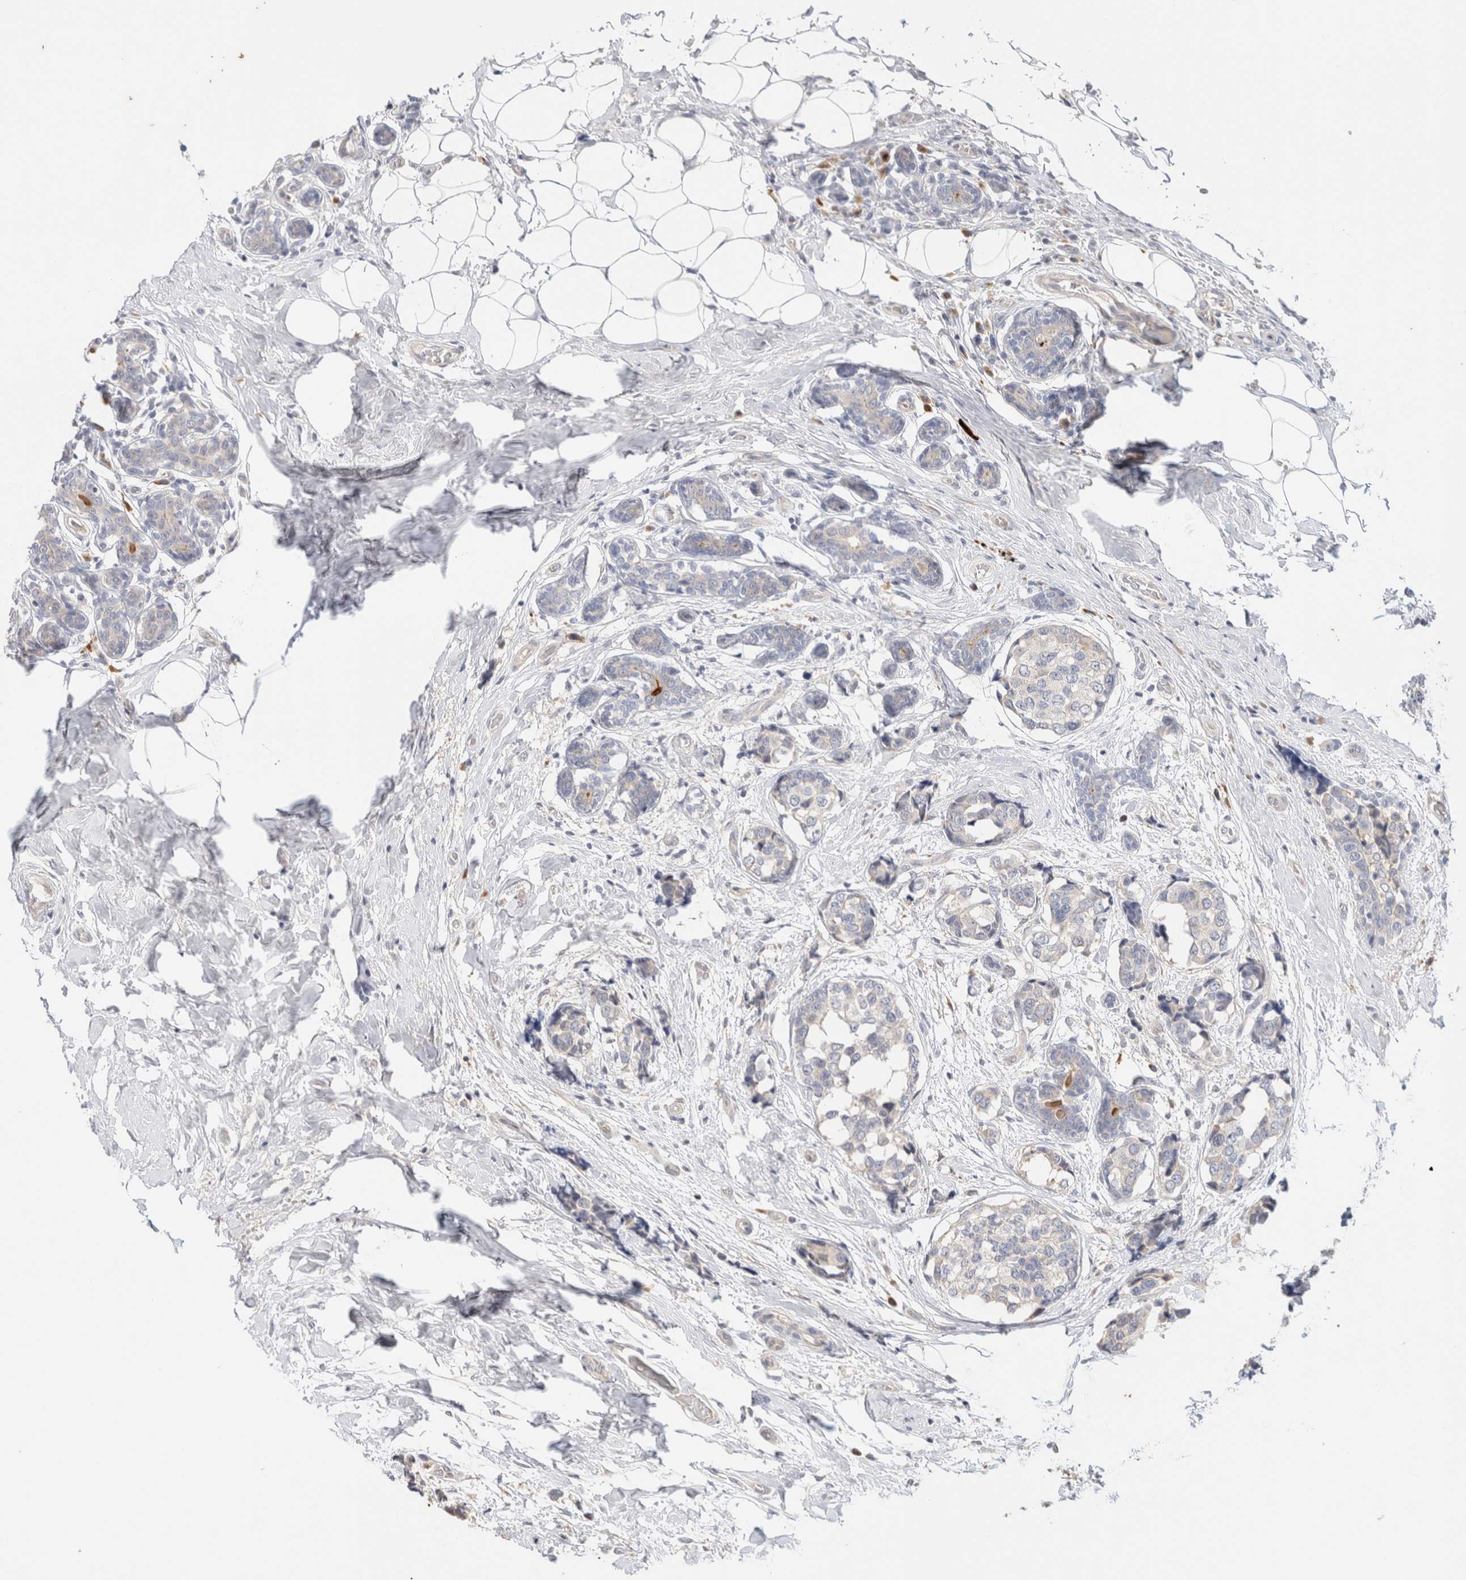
{"staining": {"intensity": "negative", "quantity": "none", "location": "none"}, "tissue": "breast cancer", "cell_type": "Tumor cells", "image_type": "cancer", "snomed": [{"axis": "morphology", "description": "Normal tissue, NOS"}, {"axis": "morphology", "description": "Duct carcinoma"}, {"axis": "topography", "description": "Breast"}], "caption": "Tumor cells are negative for brown protein staining in breast cancer.", "gene": "SPRTN", "patient": {"sex": "female", "age": 43}}